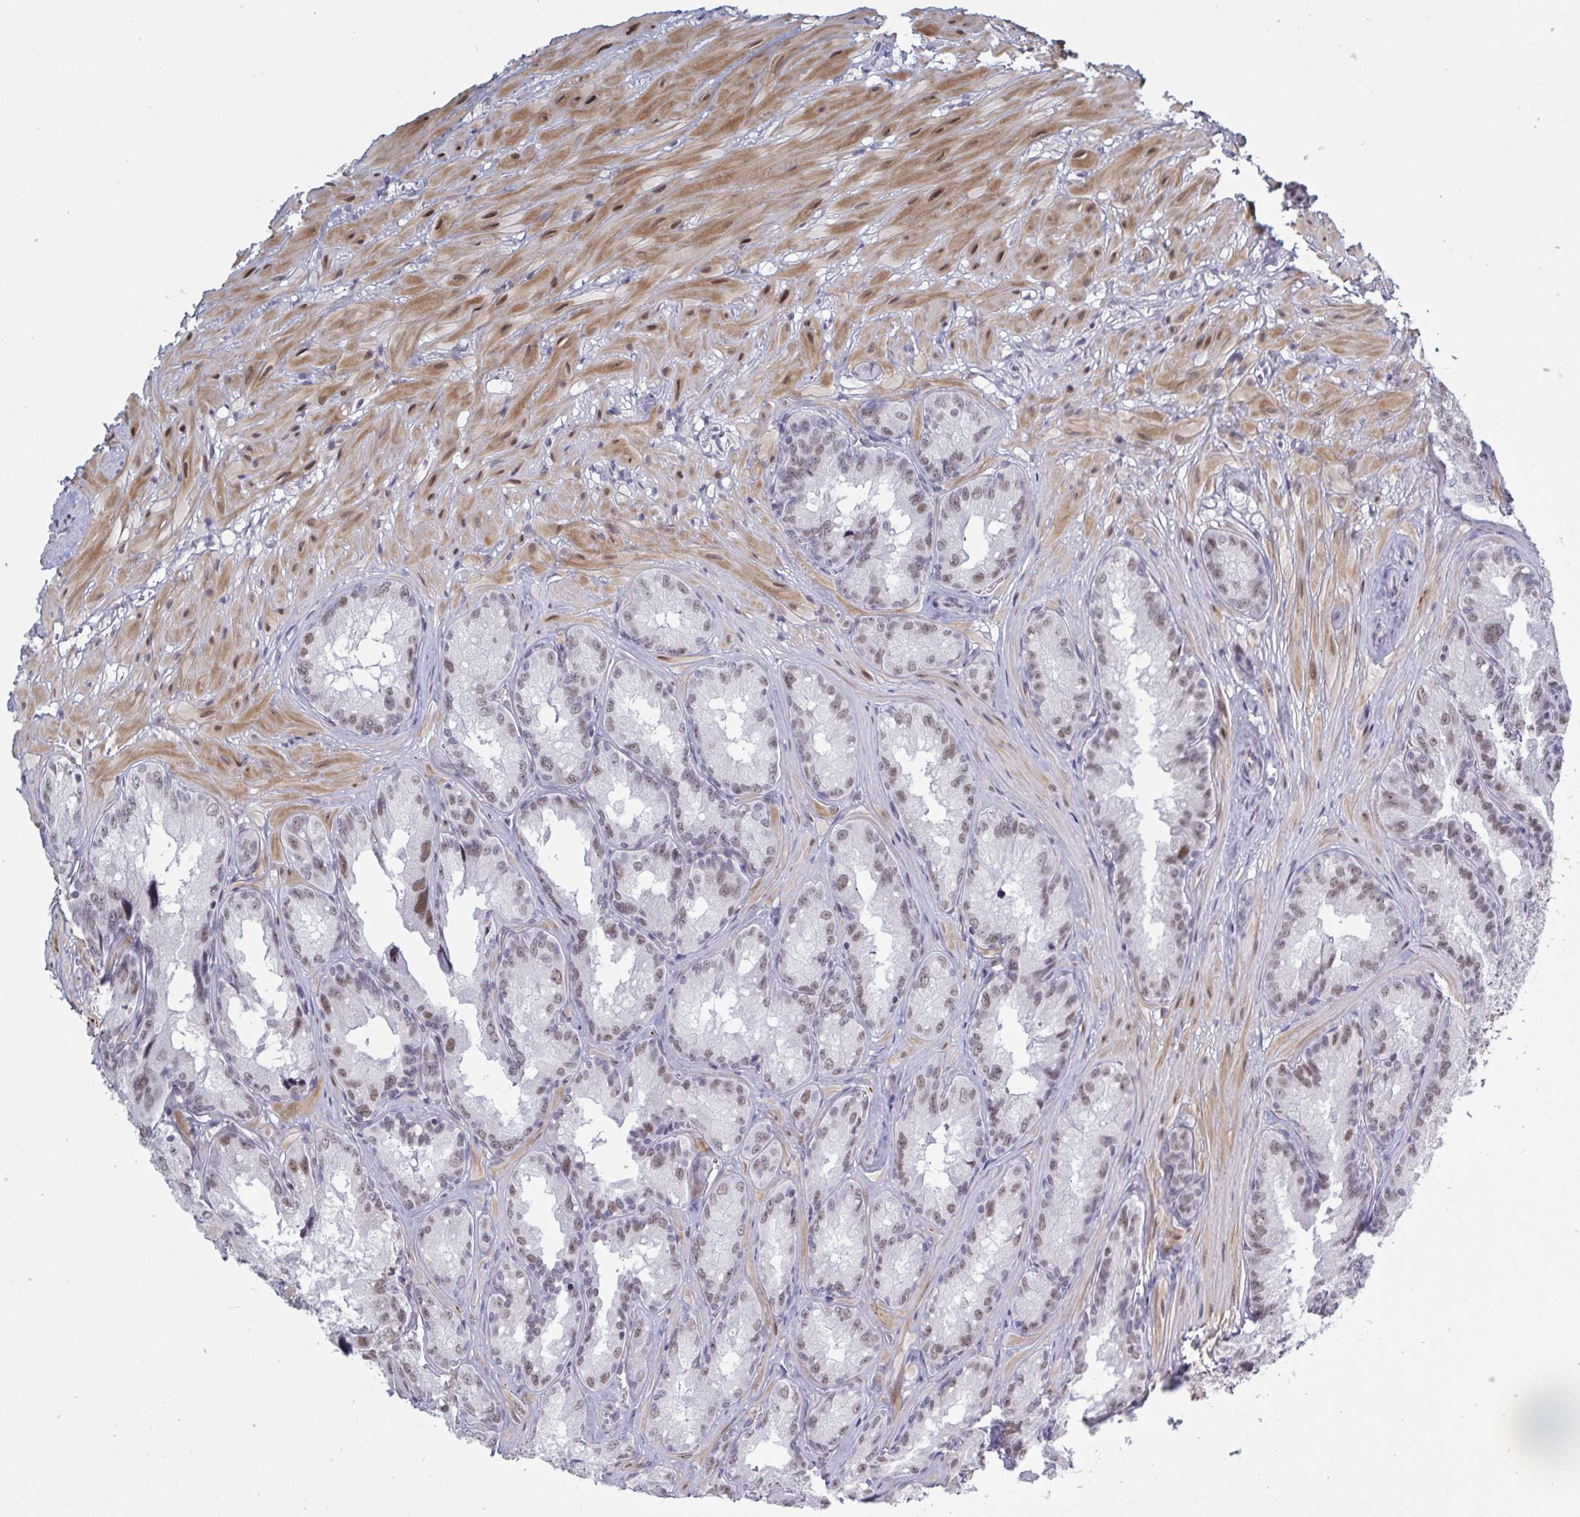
{"staining": {"intensity": "moderate", "quantity": ">75%", "location": "nuclear"}, "tissue": "seminal vesicle", "cell_type": "Glandular cells", "image_type": "normal", "snomed": [{"axis": "morphology", "description": "Normal tissue, NOS"}, {"axis": "topography", "description": "Seminal veicle"}], "caption": "Human seminal vesicle stained with a brown dye reveals moderate nuclear positive staining in about >75% of glandular cells.", "gene": "BCL7B", "patient": {"sex": "male", "age": 47}}